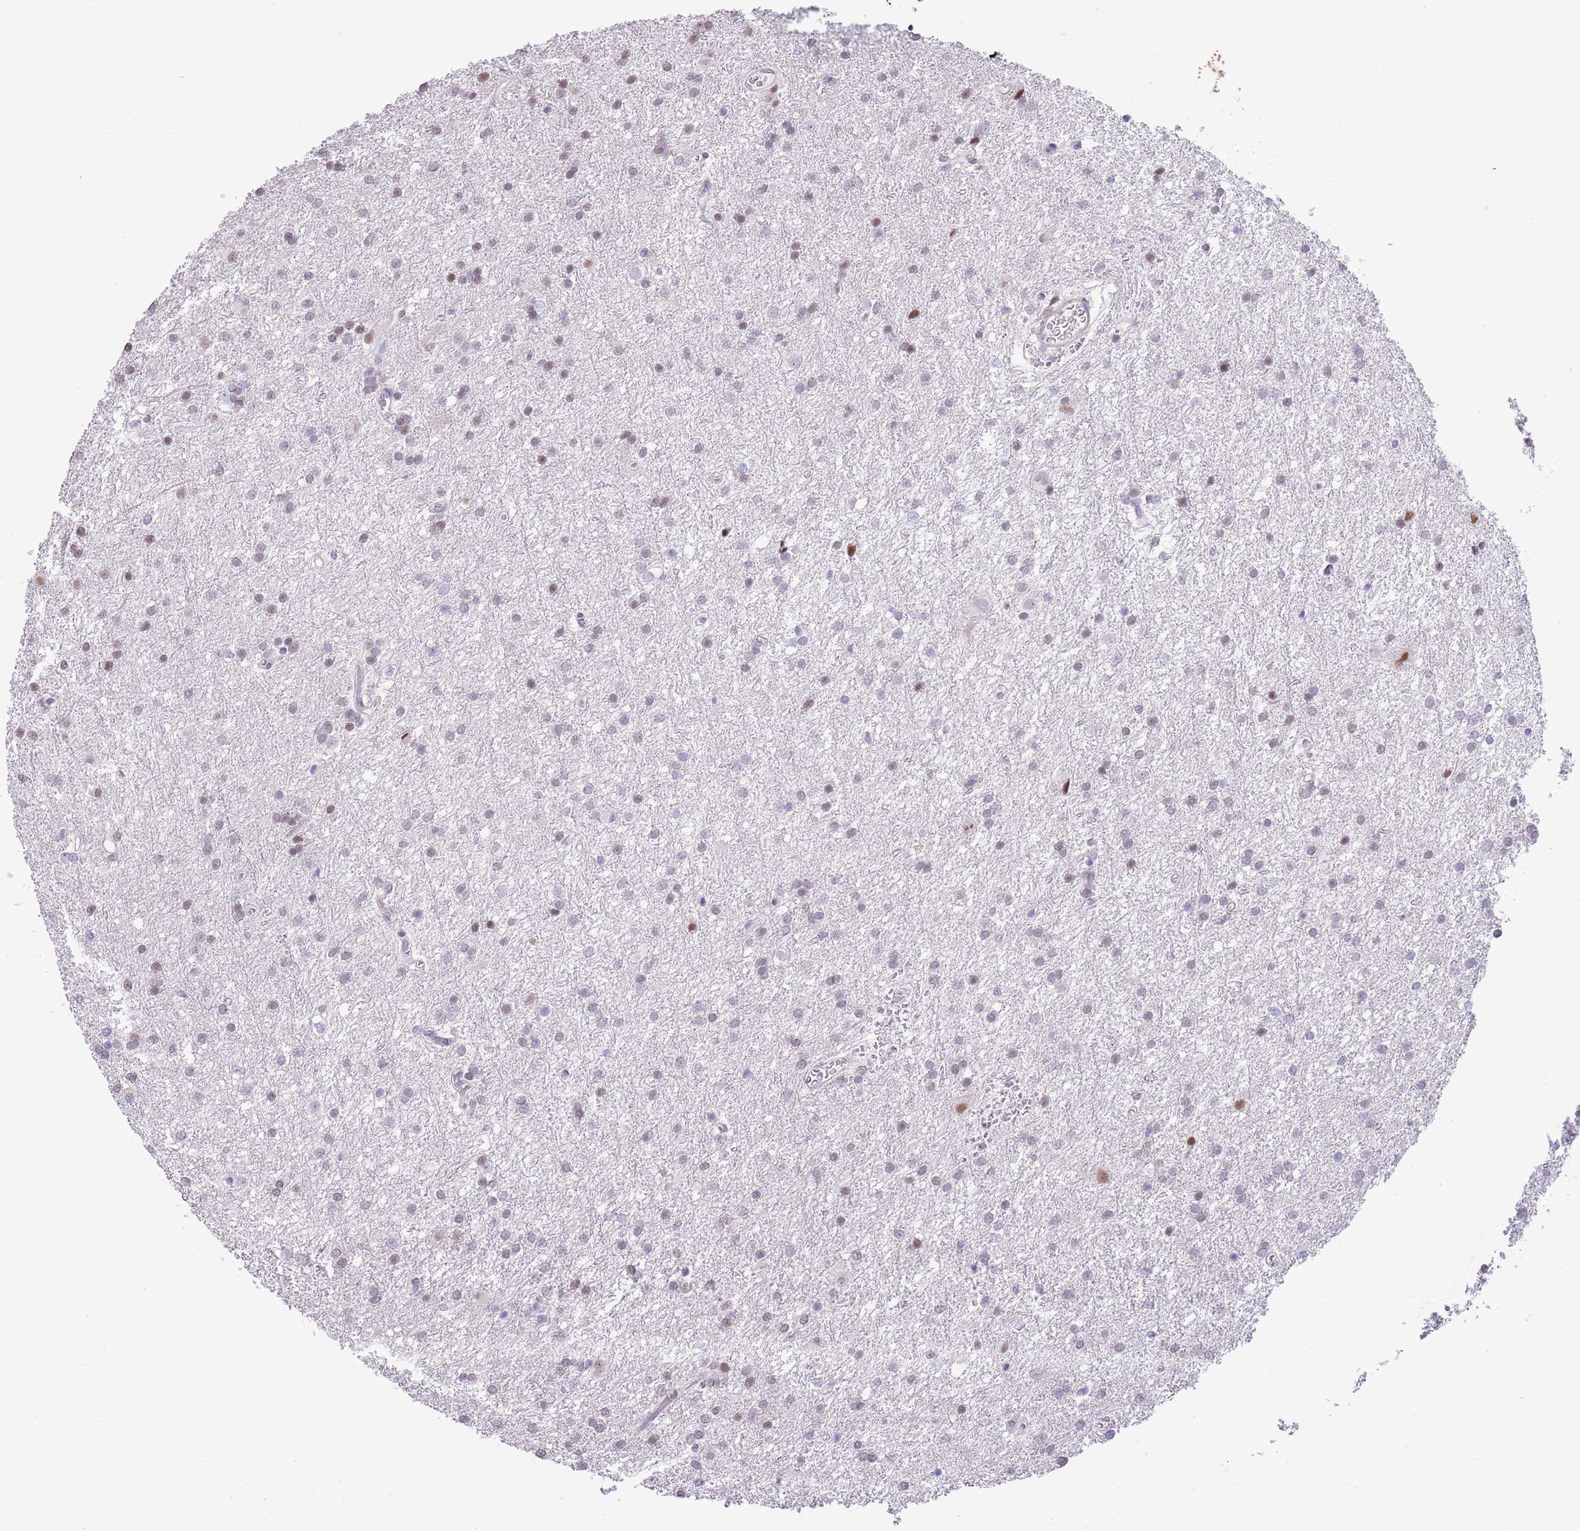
{"staining": {"intensity": "weak", "quantity": "<25%", "location": "nuclear"}, "tissue": "glioma", "cell_type": "Tumor cells", "image_type": "cancer", "snomed": [{"axis": "morphology", "description": "Glioma, malignant, High grade"}, {"axis": "topography", "description": "Brain"}], "caption": "The immunohistochemistry image has no significant expression in tumor cells of malignant glioma (high-grade) tissue.", "gene": "PPP1R17", "patient": {"sex": "female", "age": 50}}